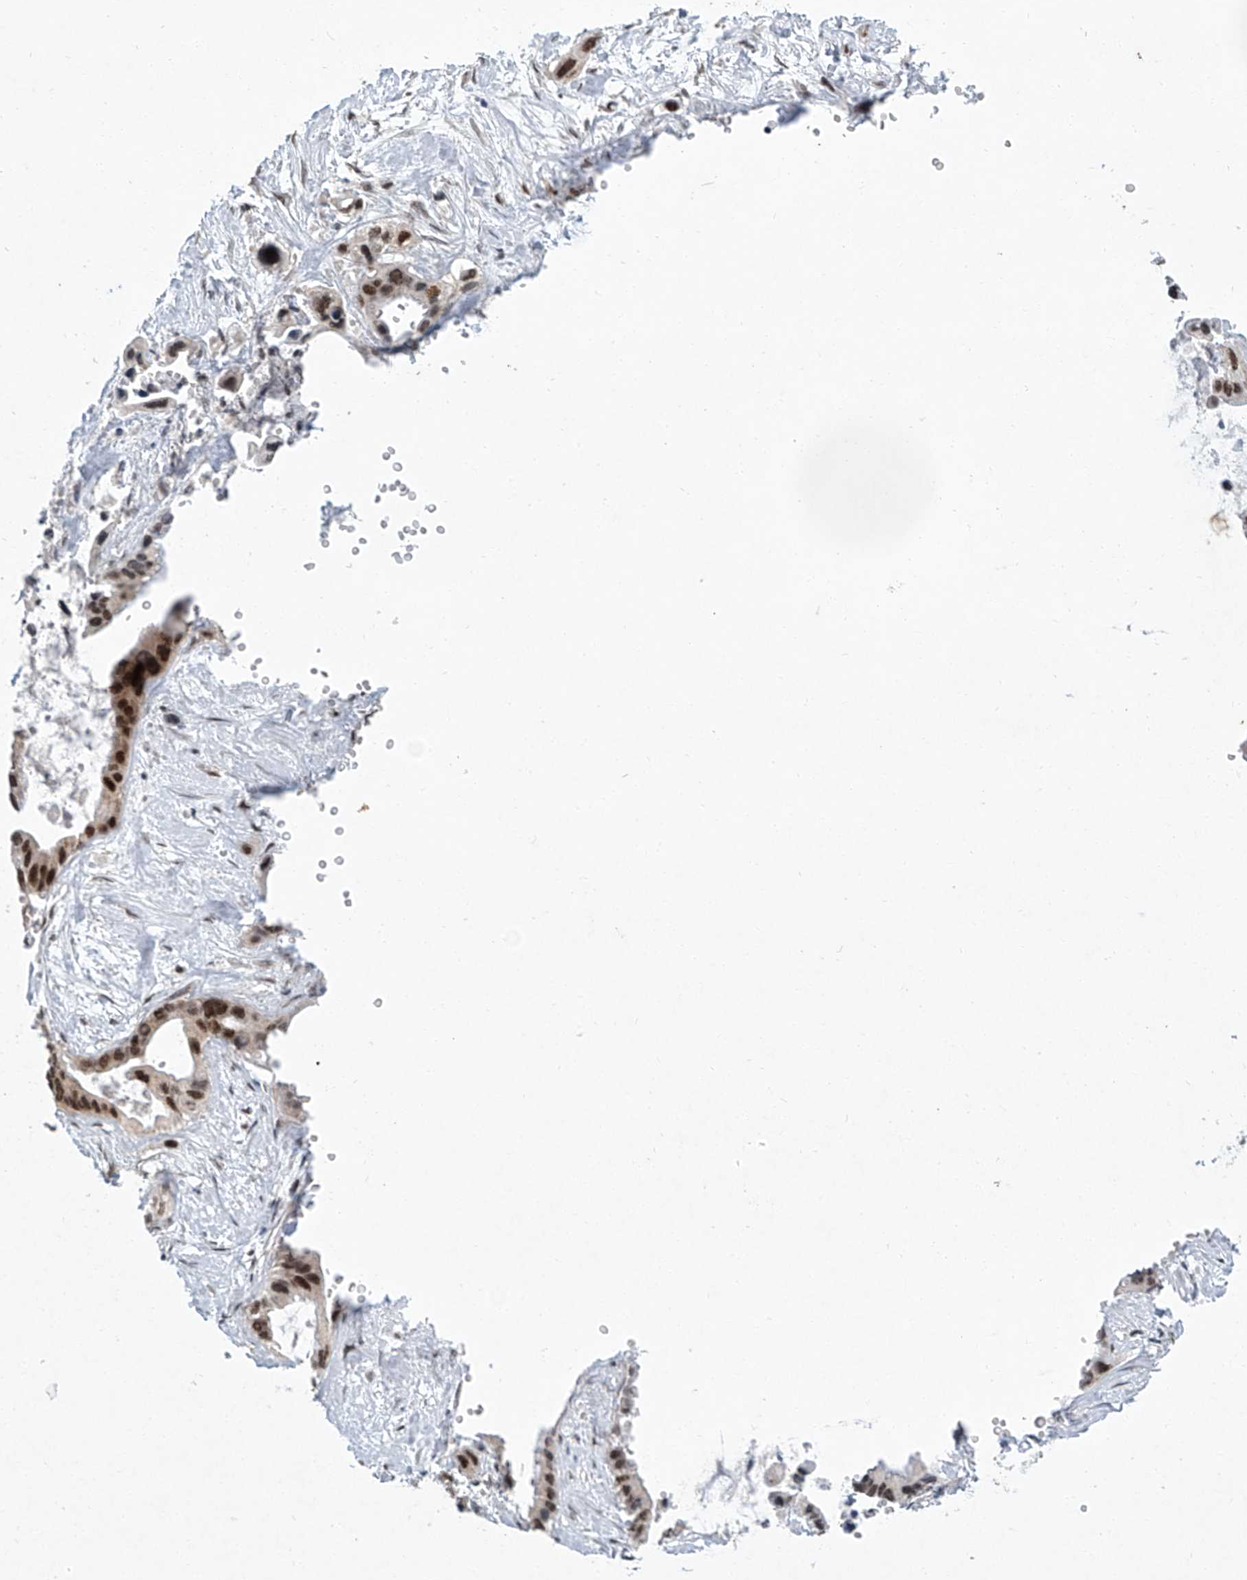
{"staining": {"intensity": "strong", "quantity": ">75%", "location": "nuclear"}, "tissue": "pancreatic cancer", "cell_type": "Tumor cells", "image_type": "cancer", "snomed": [{"axis": "morphology", "description": "Adenocarcinoma, NOS"}, {"axis": "topography", "description": "Pancreas"}], "caption": "This histopathology image demonstrates pancreatic cancer stained with IHC to label a protein in brown. The nuclear of tumor cells show strong positivity for the protein. Nuclei are counter-stained blue.", "gene": "TFDP1", "patient": {"sex": "male", "age": 66}}